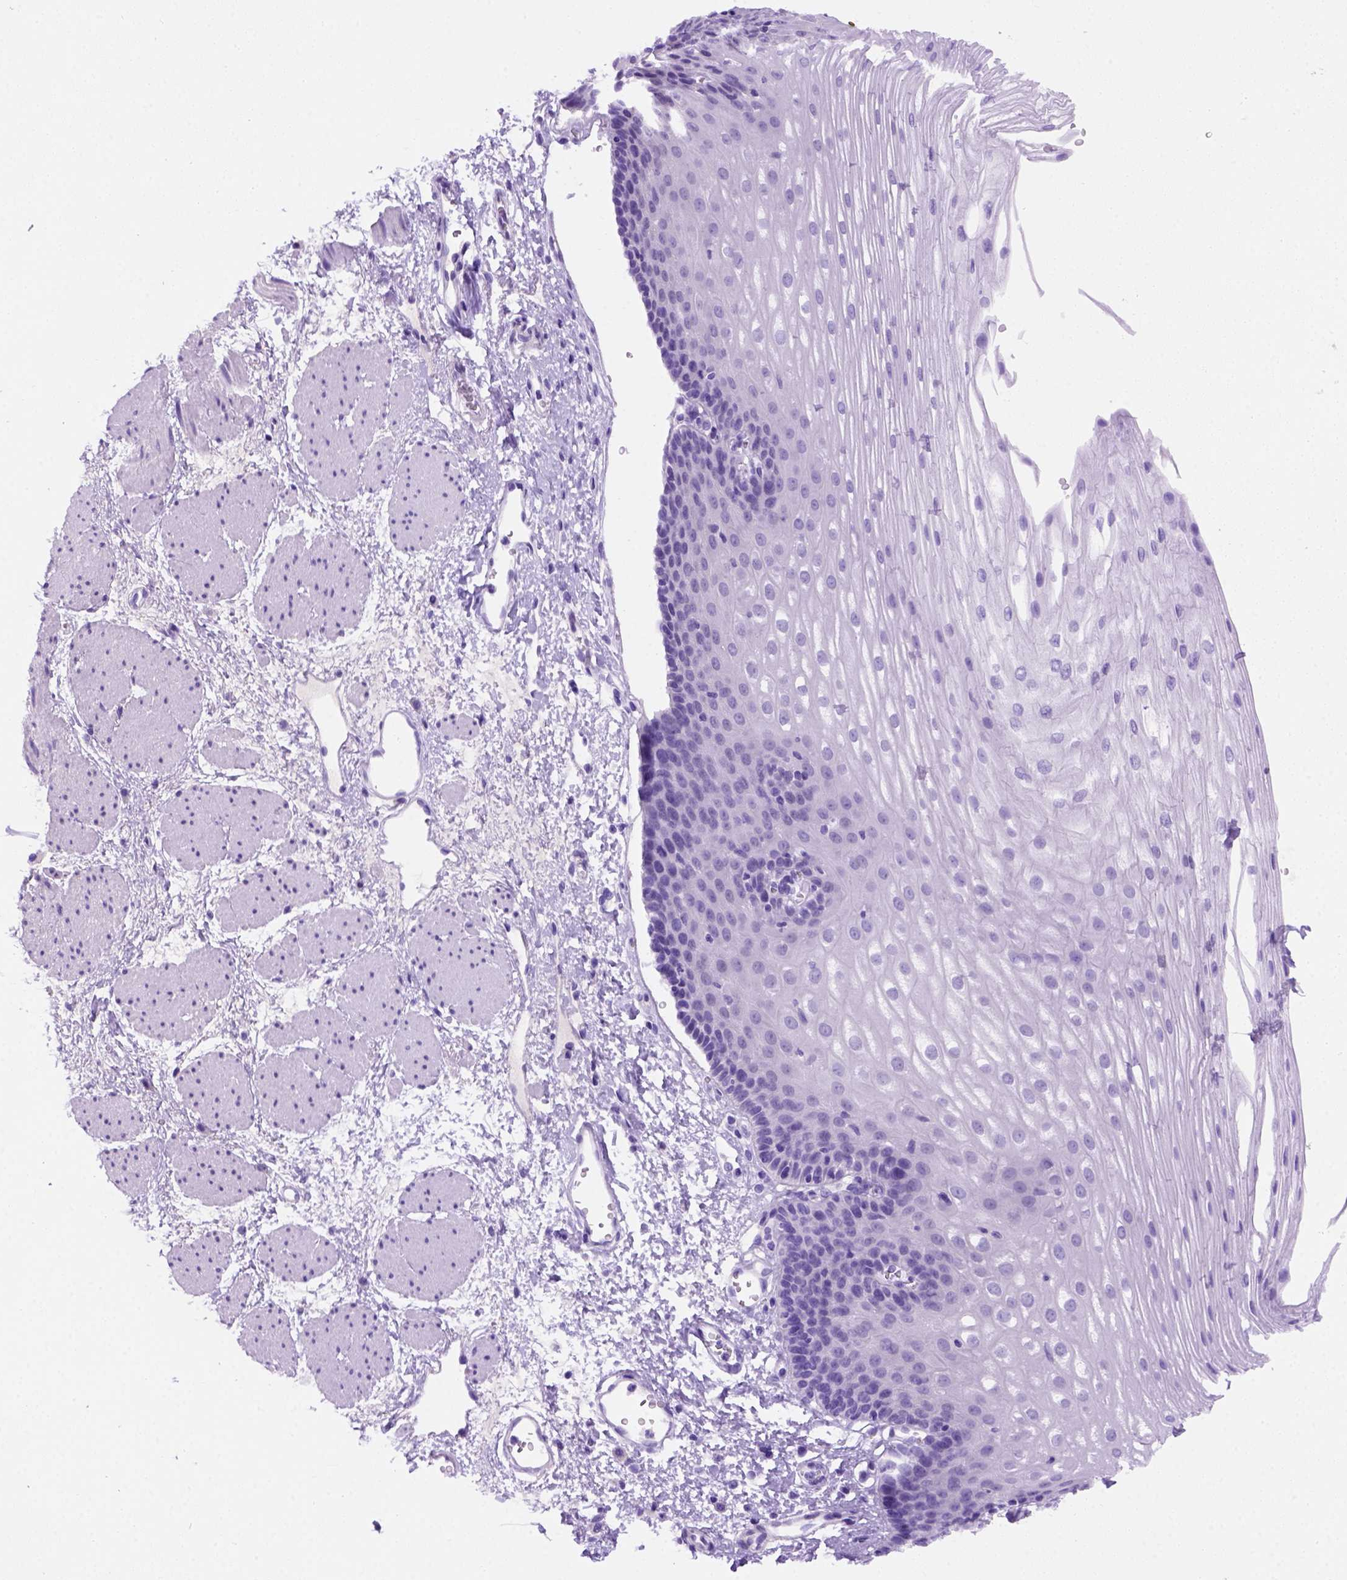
{"staining": {"intensity": "negative", "quantity": "none", "location": "none"}, "tissue": "esophagus", "cell_type": "Squamous epithelial cells", "image_type": "normal", "snomed": [{"axis": "morphology", "description": "Normal tissue, NOS"}, {"axis": "topography", "description": "Esophagus"}], "caption": "The immunohistochemistry photomicrograph has no significant expression in squamous epithelial cells of esophagus. The staining was performed using DAB to visualize the protein expression in brown, while the nuclei were stained in blue with hematoxylin (Magnification: 20x).", "gene": "FAM81B", "patient": {"sex": "male", "age": 62}}